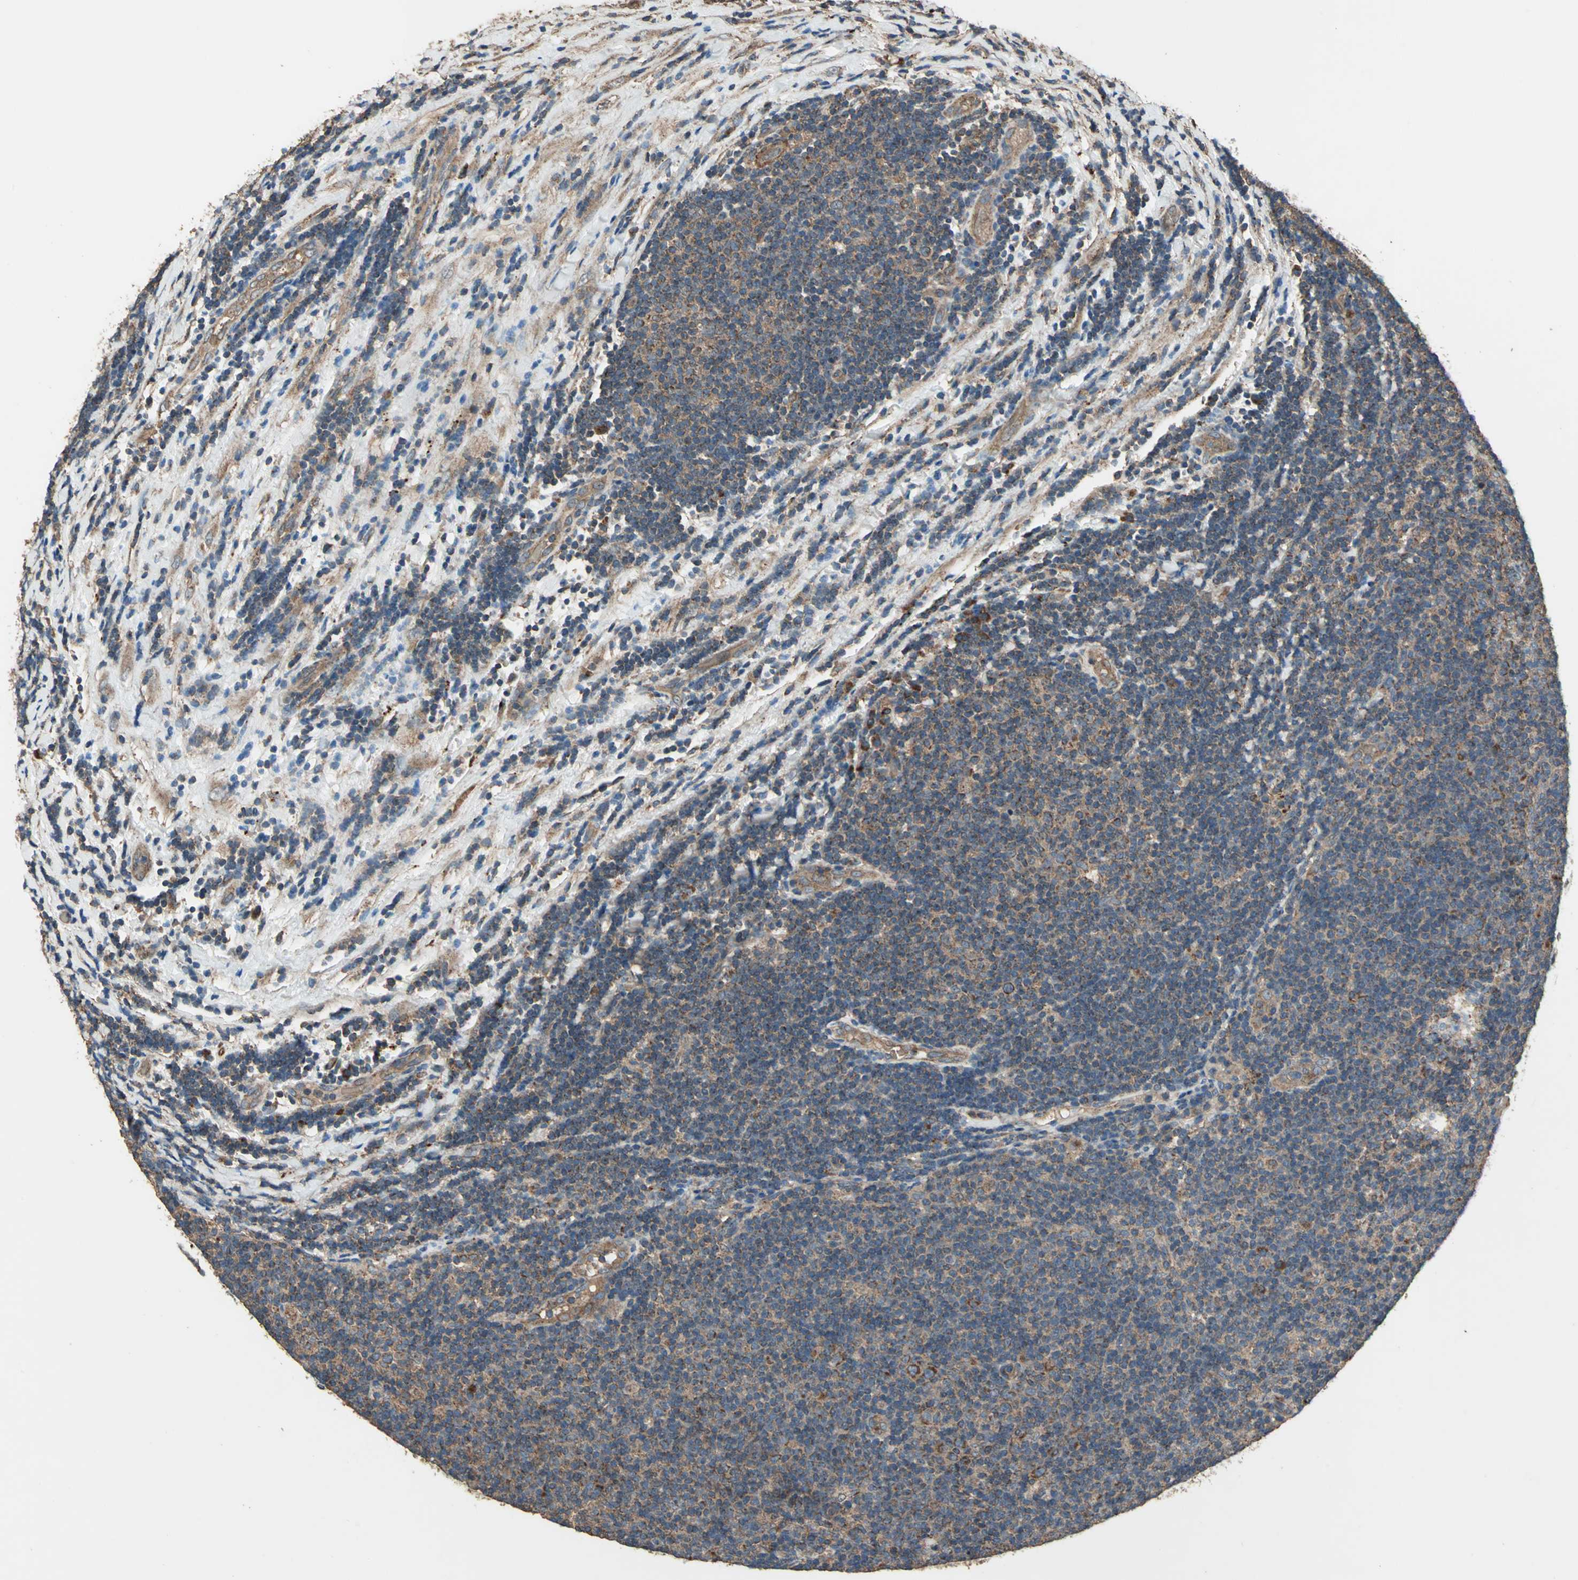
{"staining": {"intensity": "moderate", "quantity": ">75%", "location": "cytoplasmic/membranous"}, "tissue": "lymphoma", "cell_type": "Tumor cells", "image_type": "cancer", "snomed": [{"axis": "morphology", "description": "Malignant lymphoma, non-Hodgkin's type, Low grade"}, {"axis": "topography", "description": "Lymph node"}], "caption": "Malignant lymphoma, non-Hodgkin's type (low-grade) stained for a protein (brown) displays moderate cytoplasmic/membranous positive positivity in about >75% of tumor cells.", "gene": "POLRMT", "patient": {"sex": "male", "age": 83}}